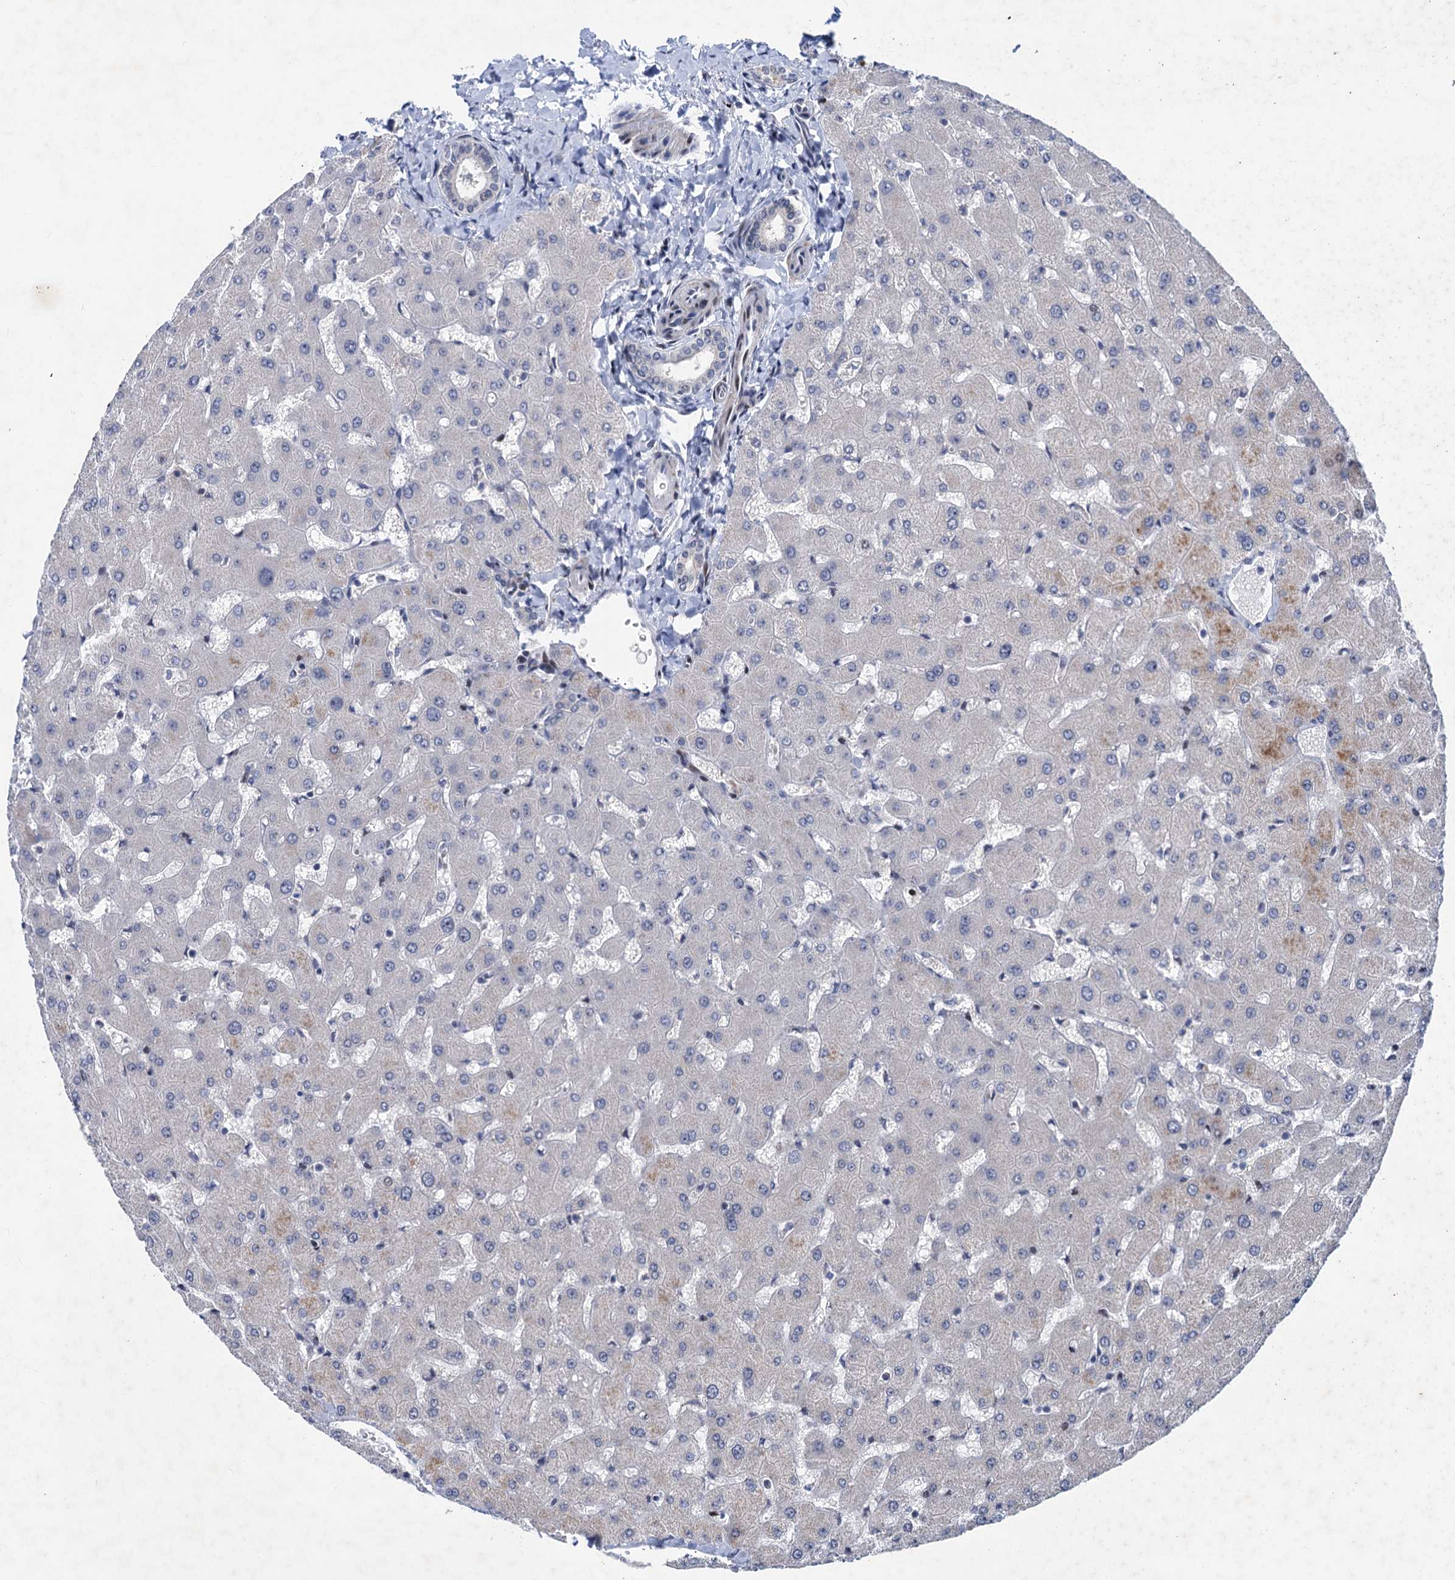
{"staining": {"intensity": "negative", "quantity": "none", "location": "none"}, "tissue": "liver", "cell_type": "Cholangiocytes", "image_type": "normal", "snomed": [{"axis": "morphology", "description": "Normal tissue, NOS"}, {"axis": "topography", "description": "Liver"}], "caption": "The photomicrograph displays no significant positivity in cholangiocytes of liver.", "gene": "ESYT3", "patient": {"sex": "female", "age": 63}}